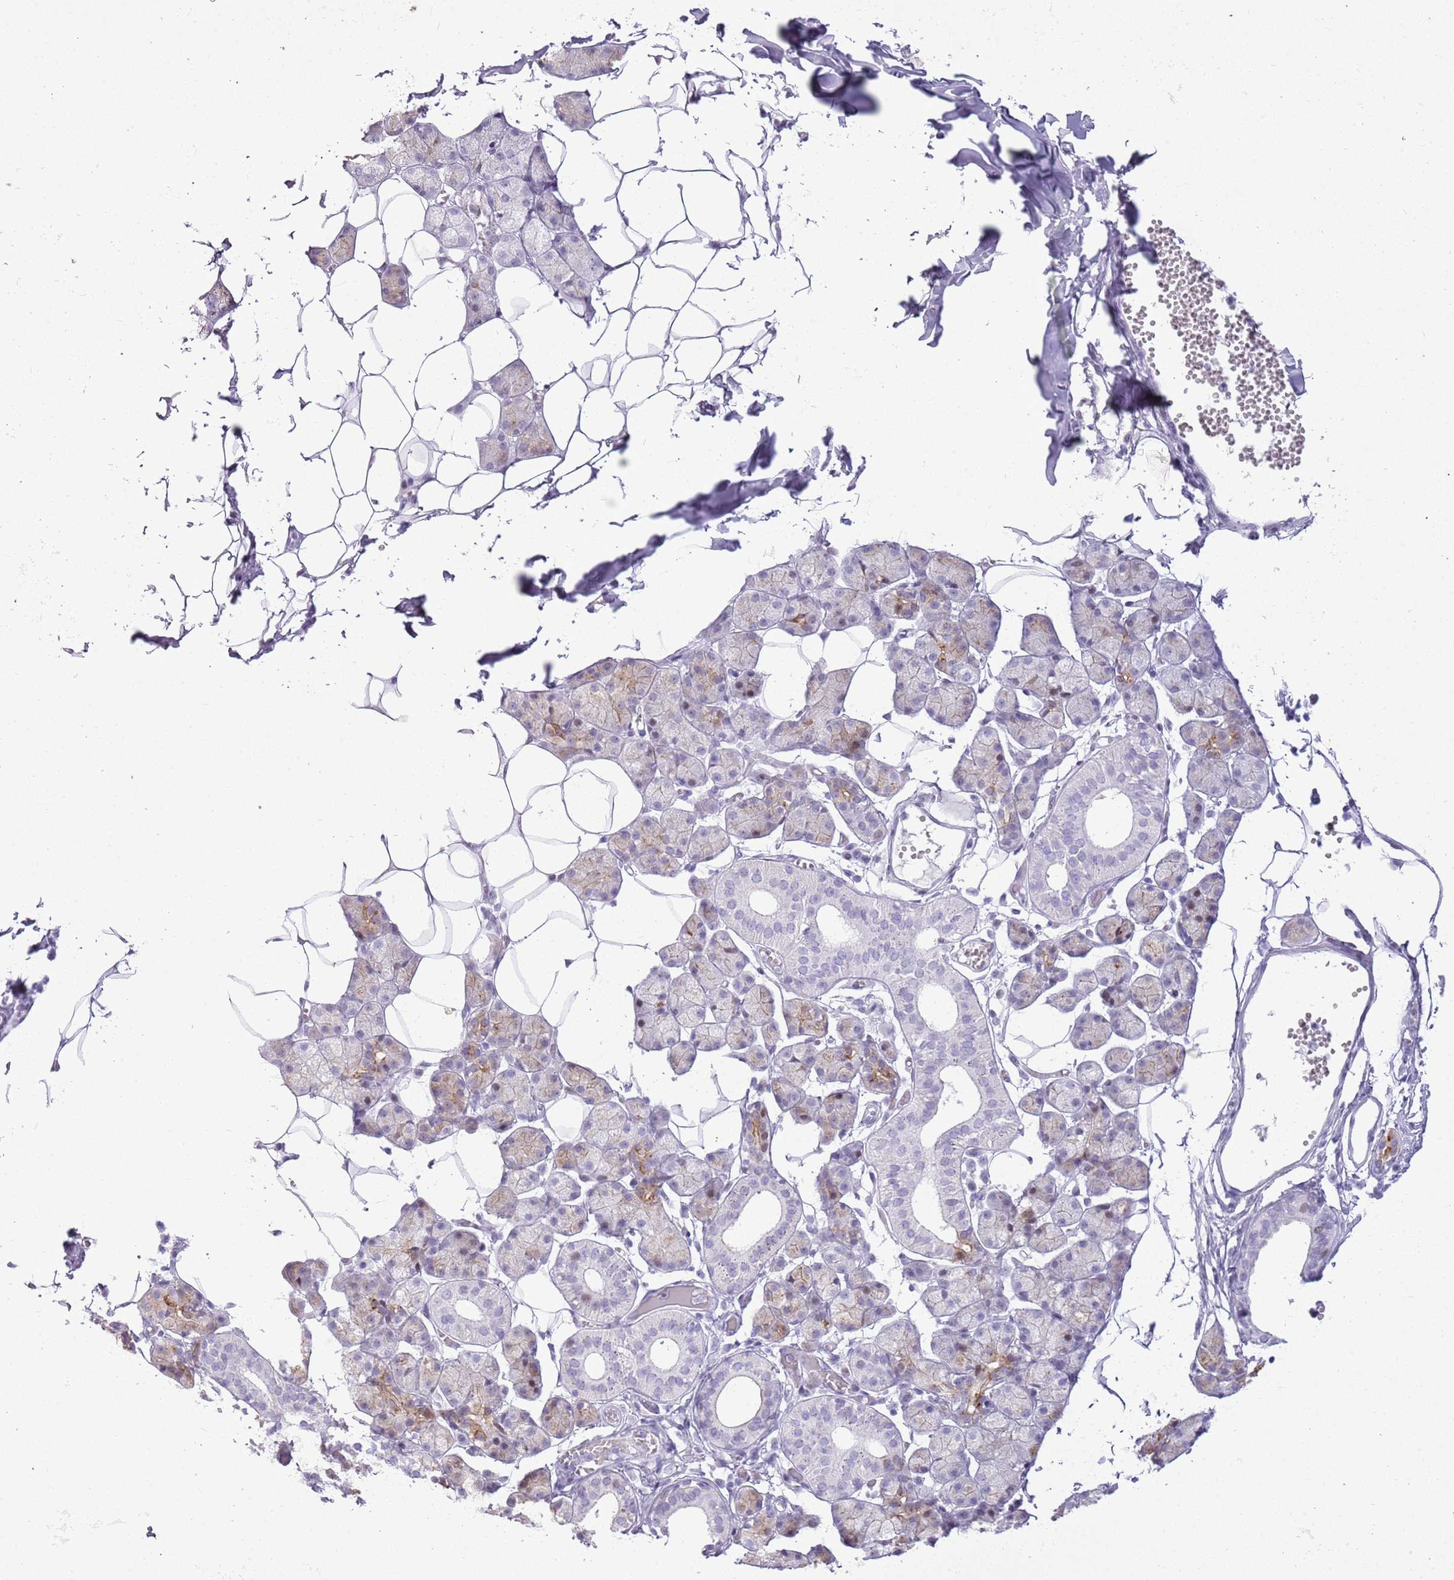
{"staining": {"intensity": "moderate", "quantity": "<25%", "location": "cytoplasmic/membranous"}, "tissue": "salivary gland", "cell_type": "Glandular cells", "image_type": "normal", "snomed": [{"axis": "morphology", "description": "Normal tissue, NOS"}, {"axis": "topography", "description": "Salivary gland"}], "caption": "A brown stain labels moderate cytoplasmic/membranous expression of a protein in glandular cells of normal human salivary gland. Nuclei are stained in blue.", "gene": "ASIP", "patient": {"sex": "female", "age": 33}}